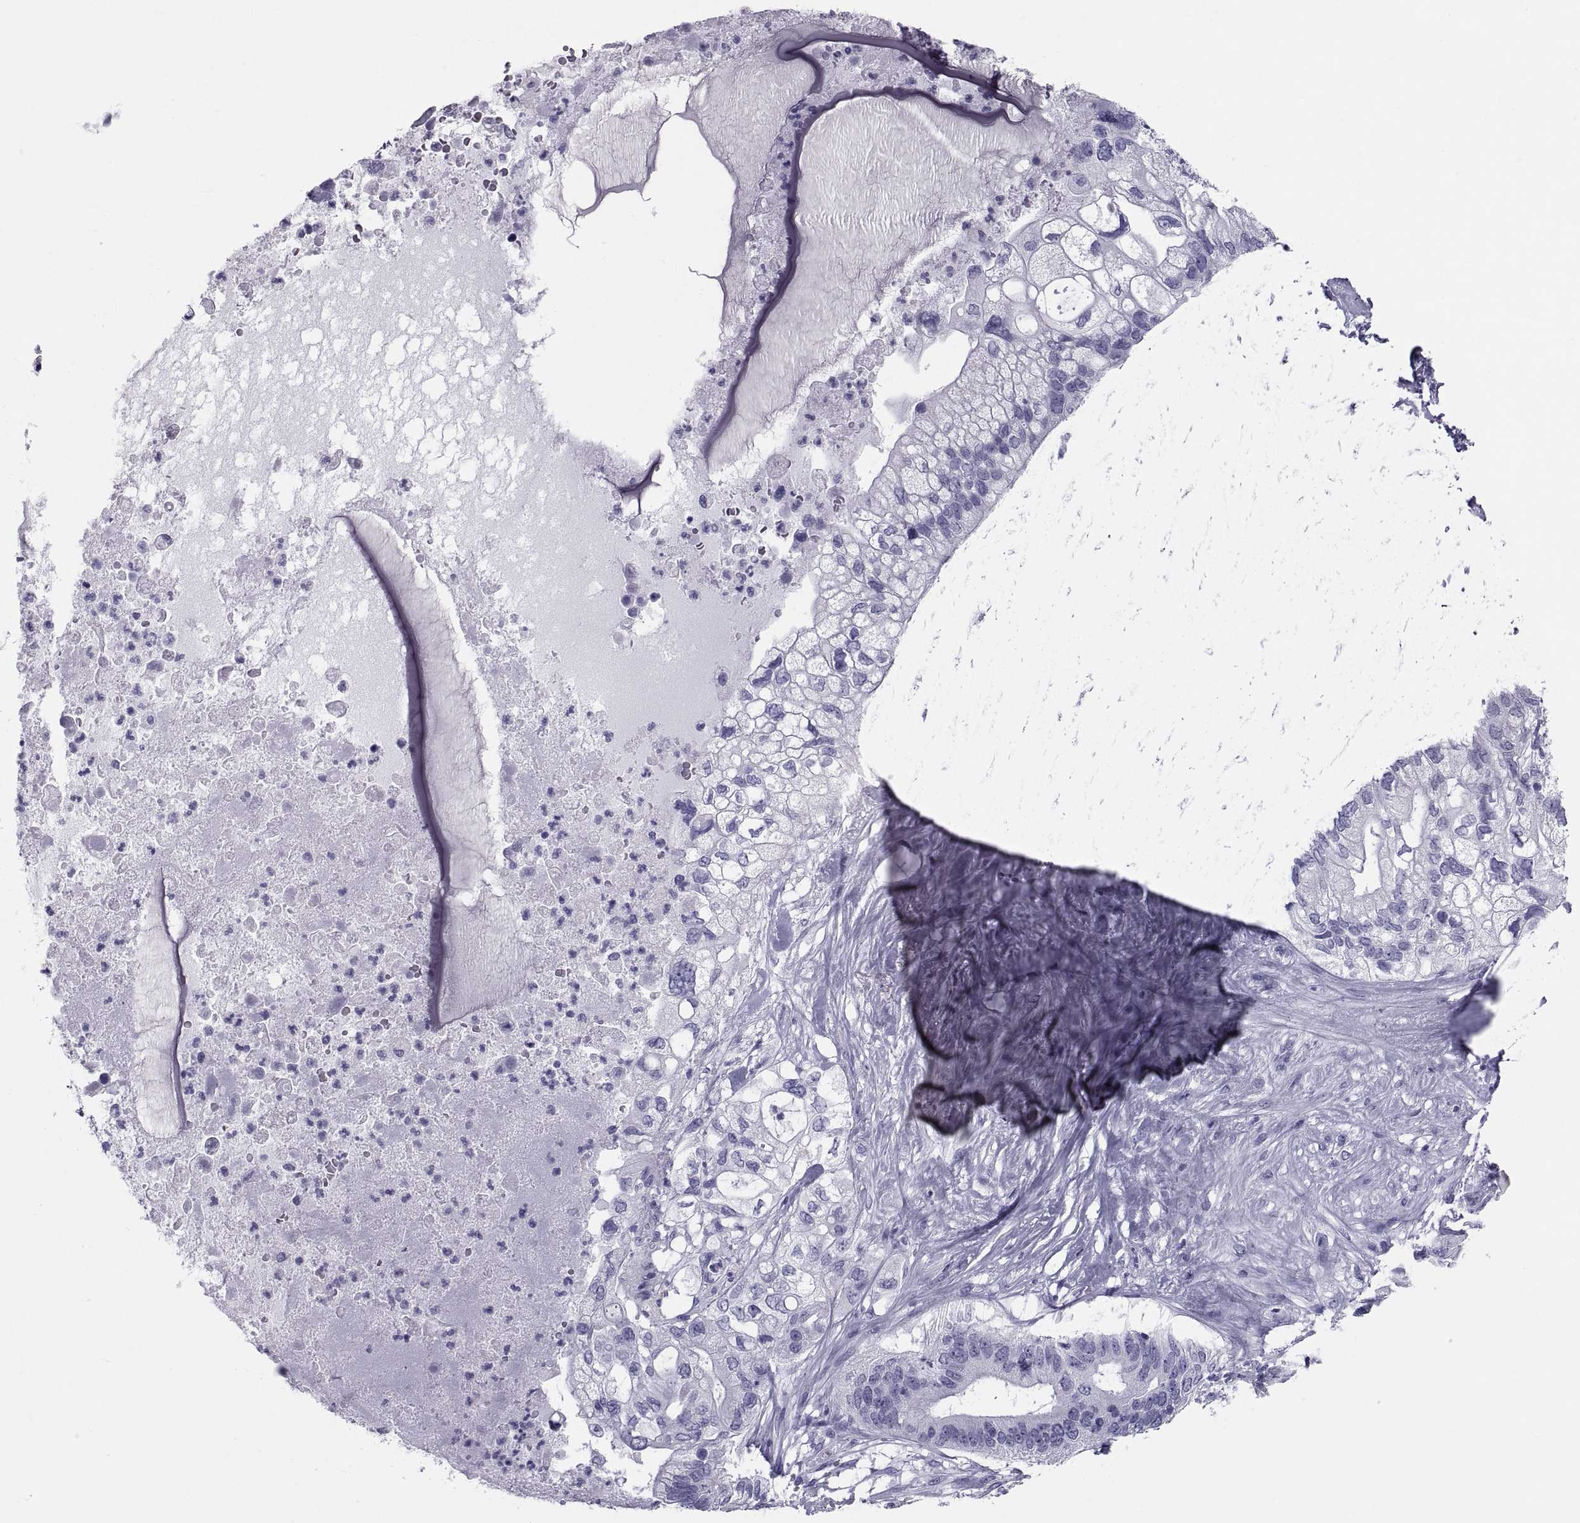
{"staining": {"intensity": "negative", "quantity": "none", "location": "none"}, "tissue": "pancreatic cancer", "cell_type": "Tumor cells", "image_type": "cancer", "snomed": [{"axis": "morphology", "description": "Adenocarcinoma, NOS"}, {"axis": "topography", "description": "Pancreas"}], "caption": "This image is of pancreatic adenocarcinoma stained with immunohistochemistry to label a protein in brown with the nuclei are counter-stained blue. There is no expression in tumor cells.", "gene": "DEFB129", "patient": {"sex": "female", "age": 72}}